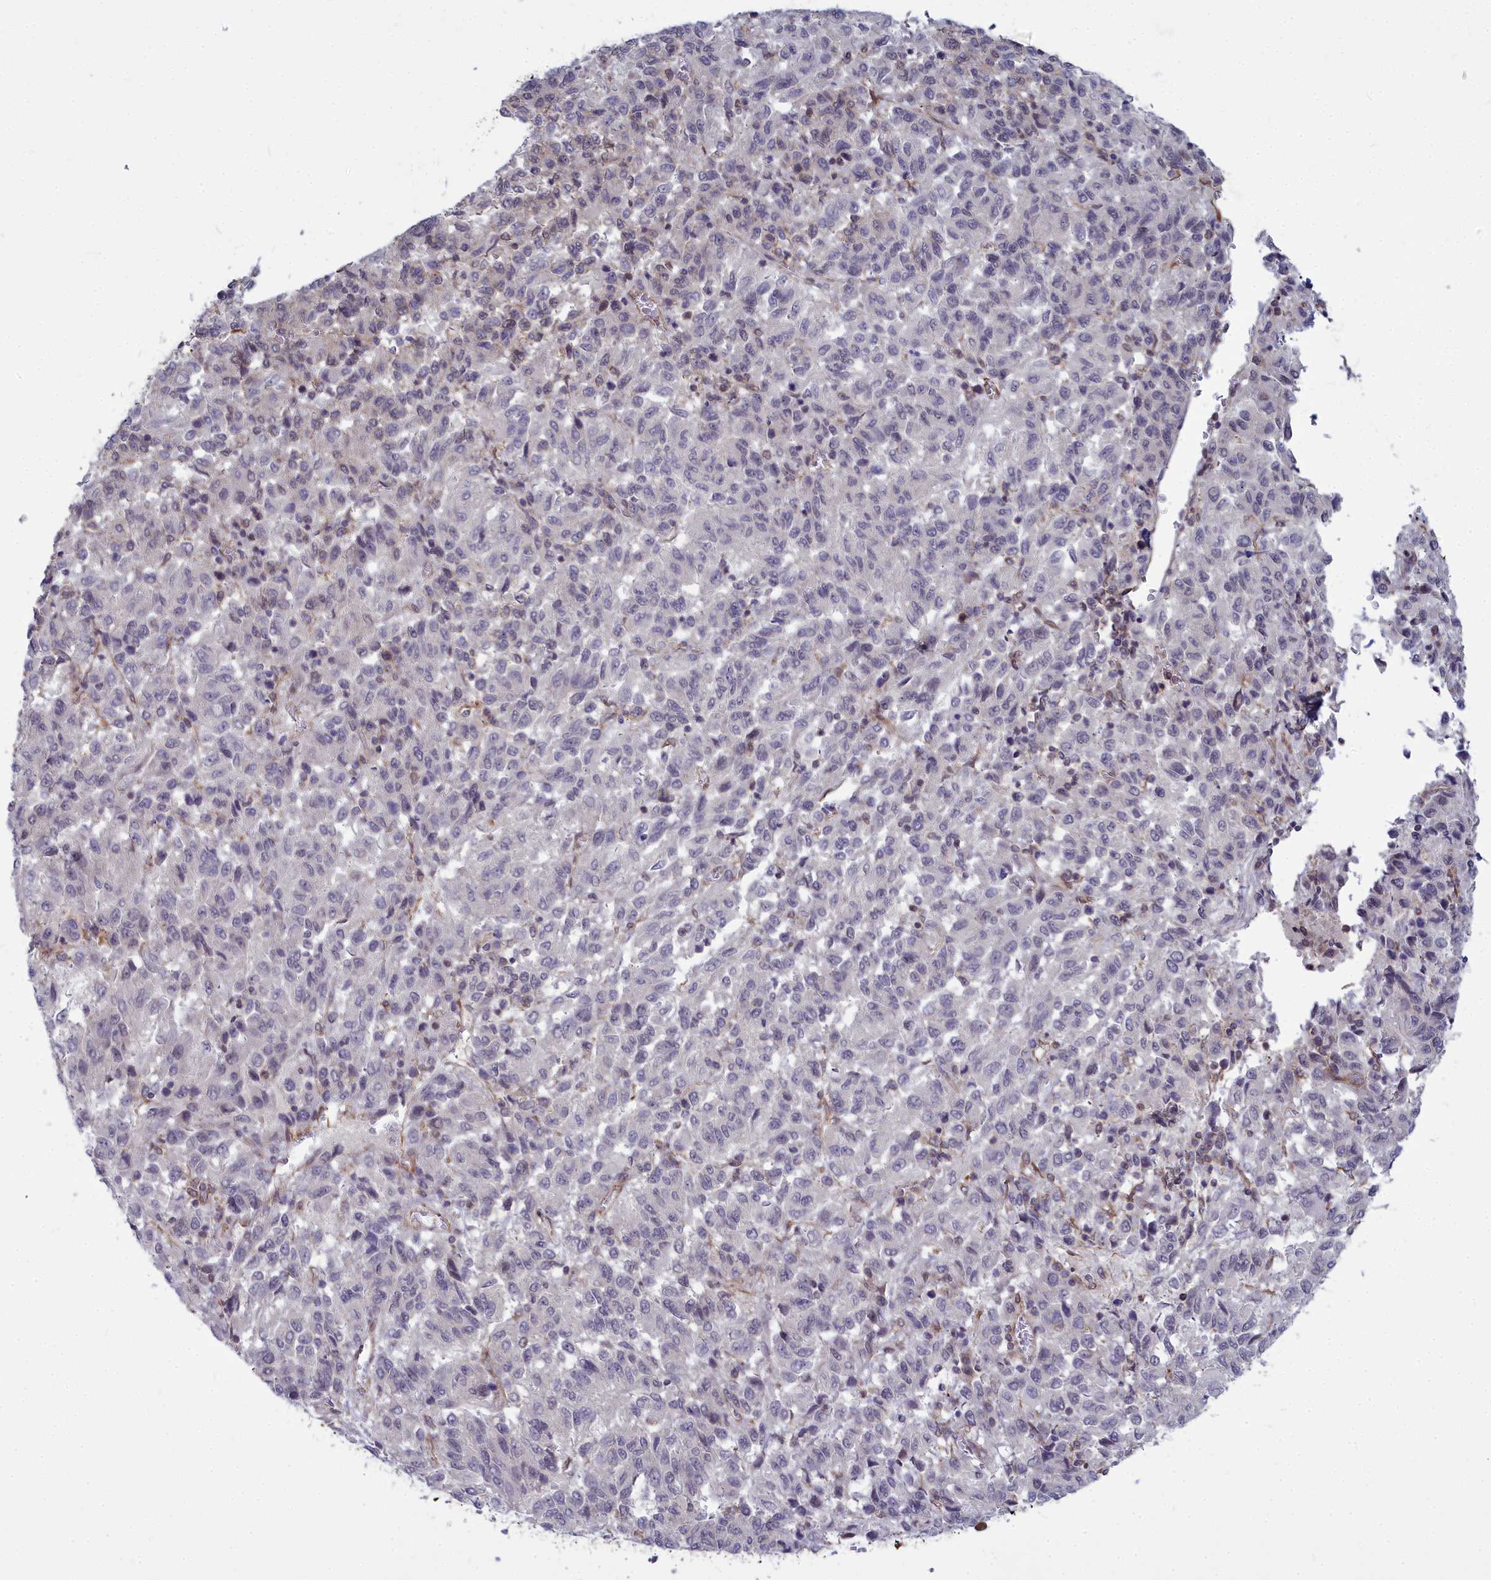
{"staining": {"intensity": "negative", "quantity": "none", "location": "none"}, "tissue": "melanoma", "cell_type": "Tumor cells", "image_type": "cancer", "snomed": [{"axis": "morphology", "description": "Malignant melanoma, Metastatic site"}, {"axis": "topography", "description": "Lung"}], "caption": "Immunohistochemistry image of neoplastic tissue: human malignant melanoma (metastatic site) stained with DAB demonstrates no significant protein positivity in tumor cells.", "gene": "YJU2", "patient": {"sex": "male", "age": 64}}